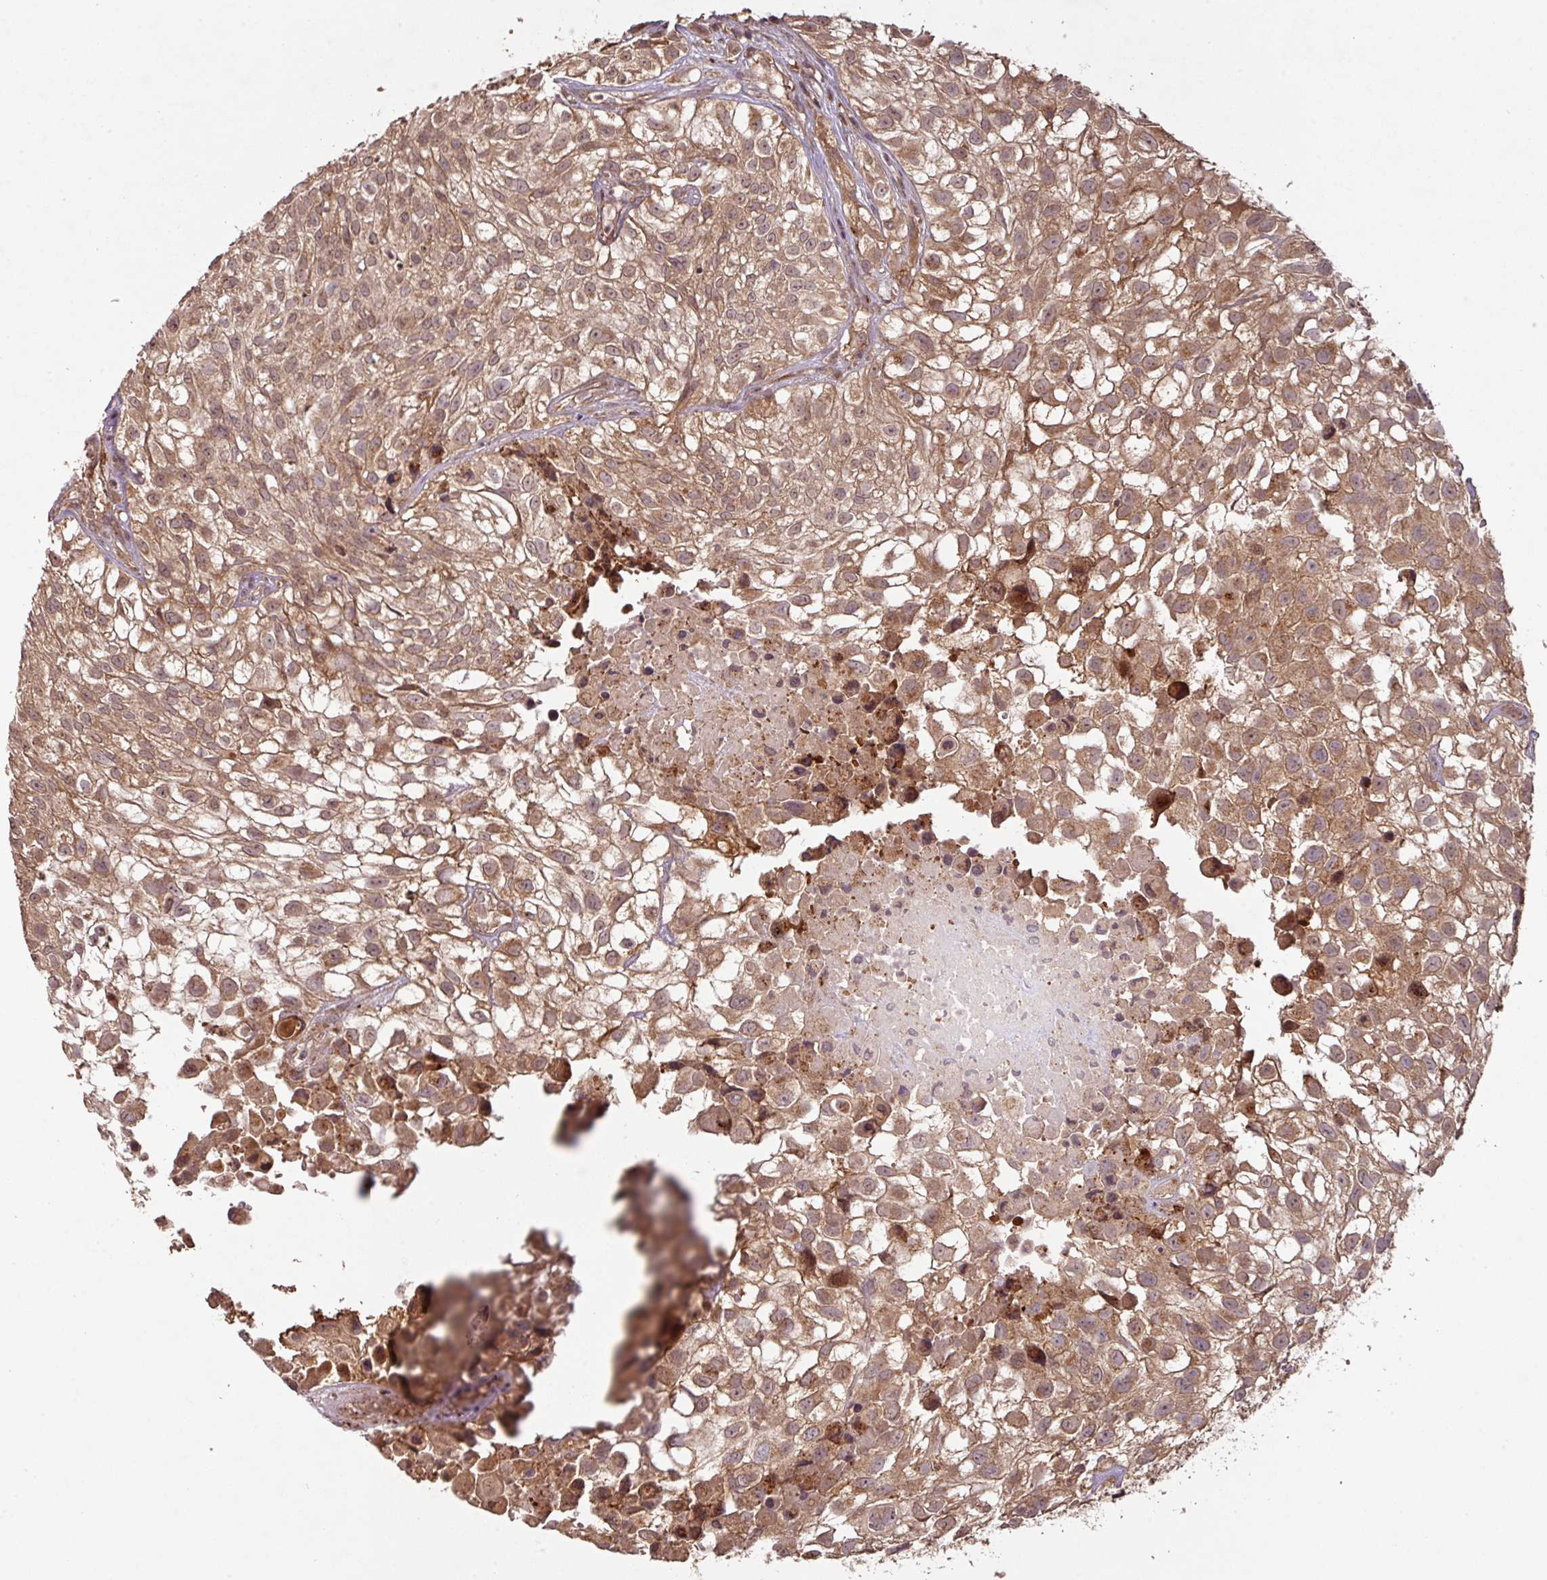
{"staining": {"intensity": "moderate", "quantity": ">75%", "location": "cytoplasmic/membranous"}, "tissue": "urothelial cancer", "cell_type": "Tumor cells", "image_type": "cancer", "snomed": [{"axis": "morphology", "description": "Urothelial carcinoma, High grade"}, {"axis": "topography", "description": "Urinary bladder"}], "caption": "Immunohistochemistry photomicrograph of high-grade urothelial carcinoma stained for a protein (brown), which displays medium levels of moderate cytoplasmic/membranous positivity in about >75% of tumor cells.", "gene": "MRRF", "patient": {"sex": "male", "age": 56}}